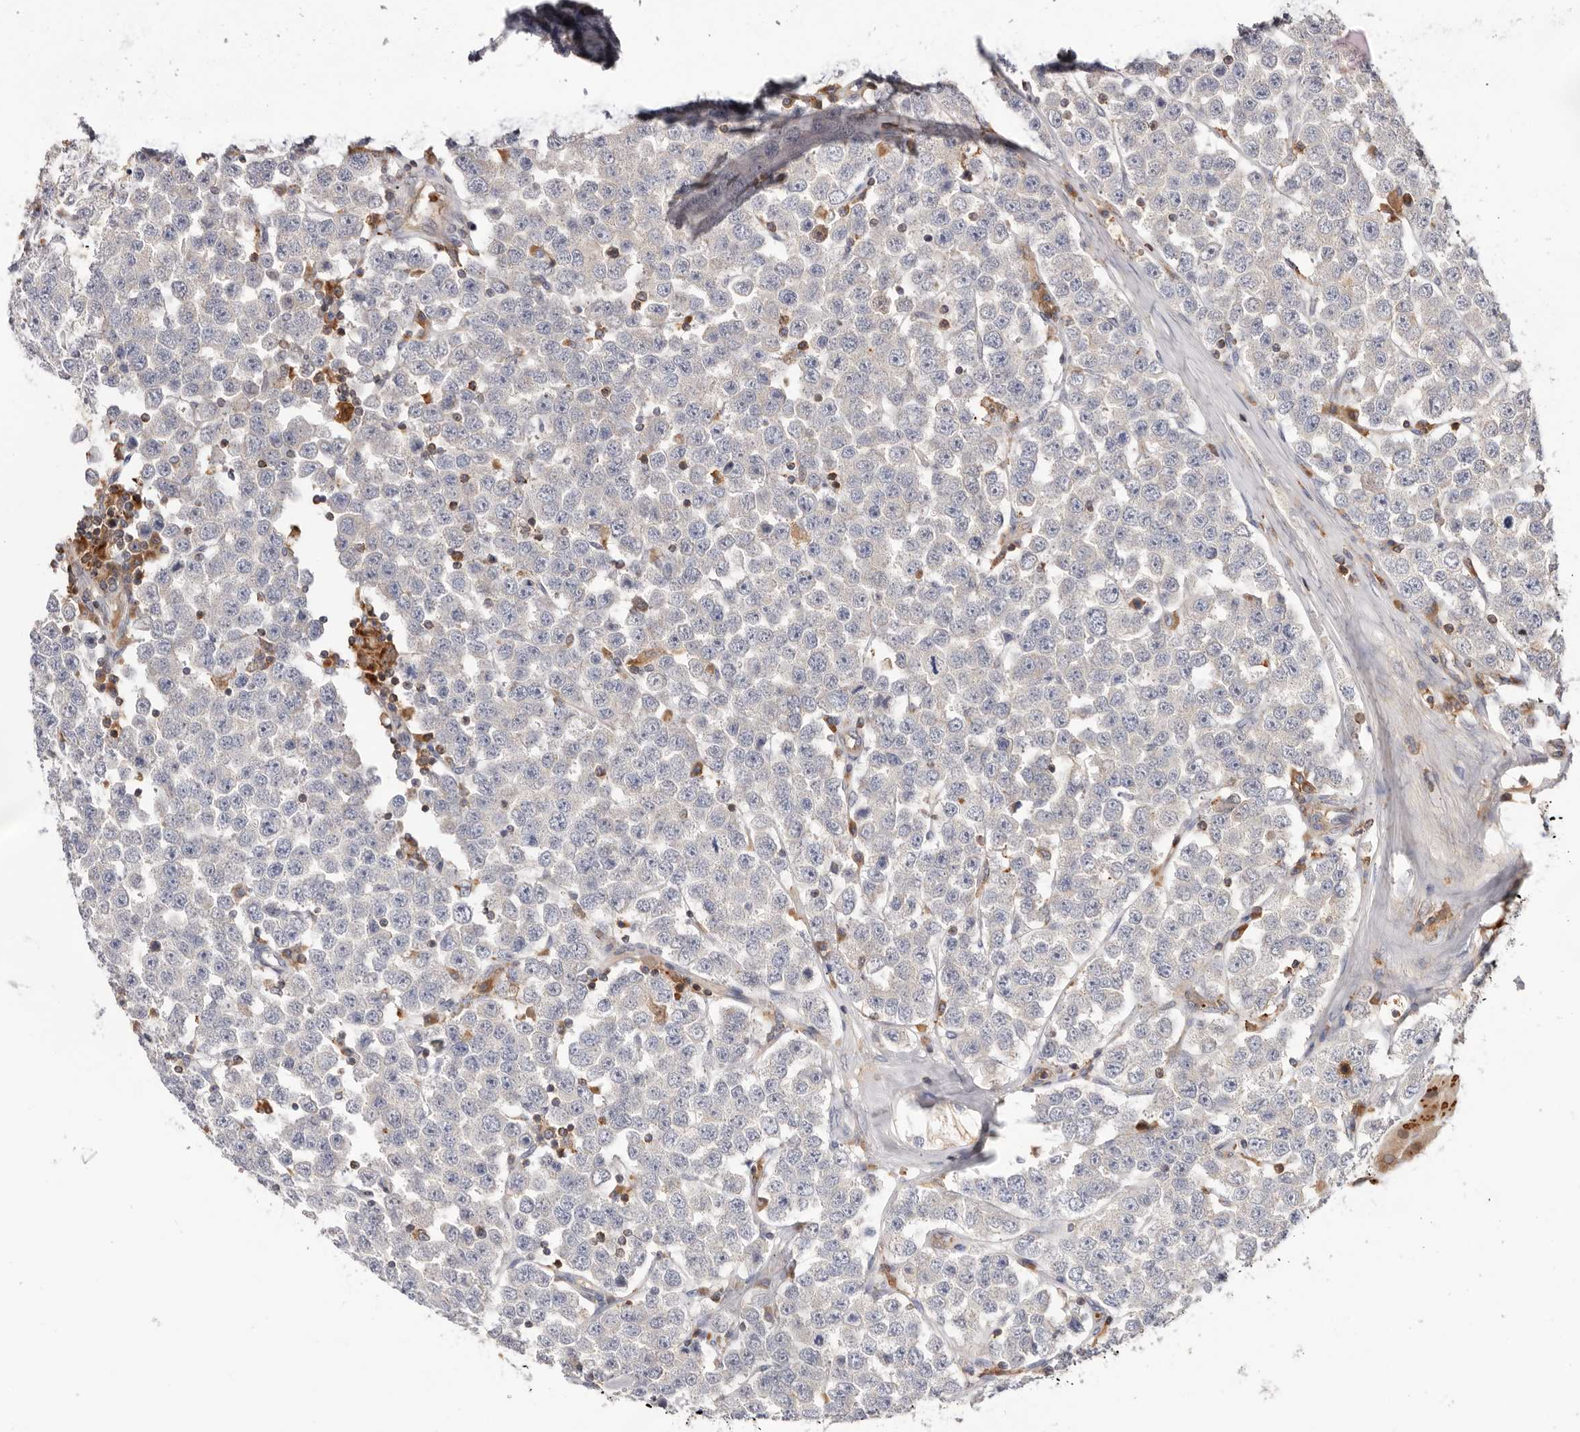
{"staining": {"intensity": "negative", "quantity": "none", "location": "none"}, "tissue": "testis cancer", "cell_type": "Tumor cells", "image_type": "cancer", "snomed": [{"axis": "morphology", "description": "Seminoma, NOS"}, {"axis": "topography", "description": "Testis"}], "caption": "The IHC micrograph has no significant positivity in tumor cells of testis seminoma tissue.", "gene": "RNF213", "patient": {"sex": "male", "age": 28}}